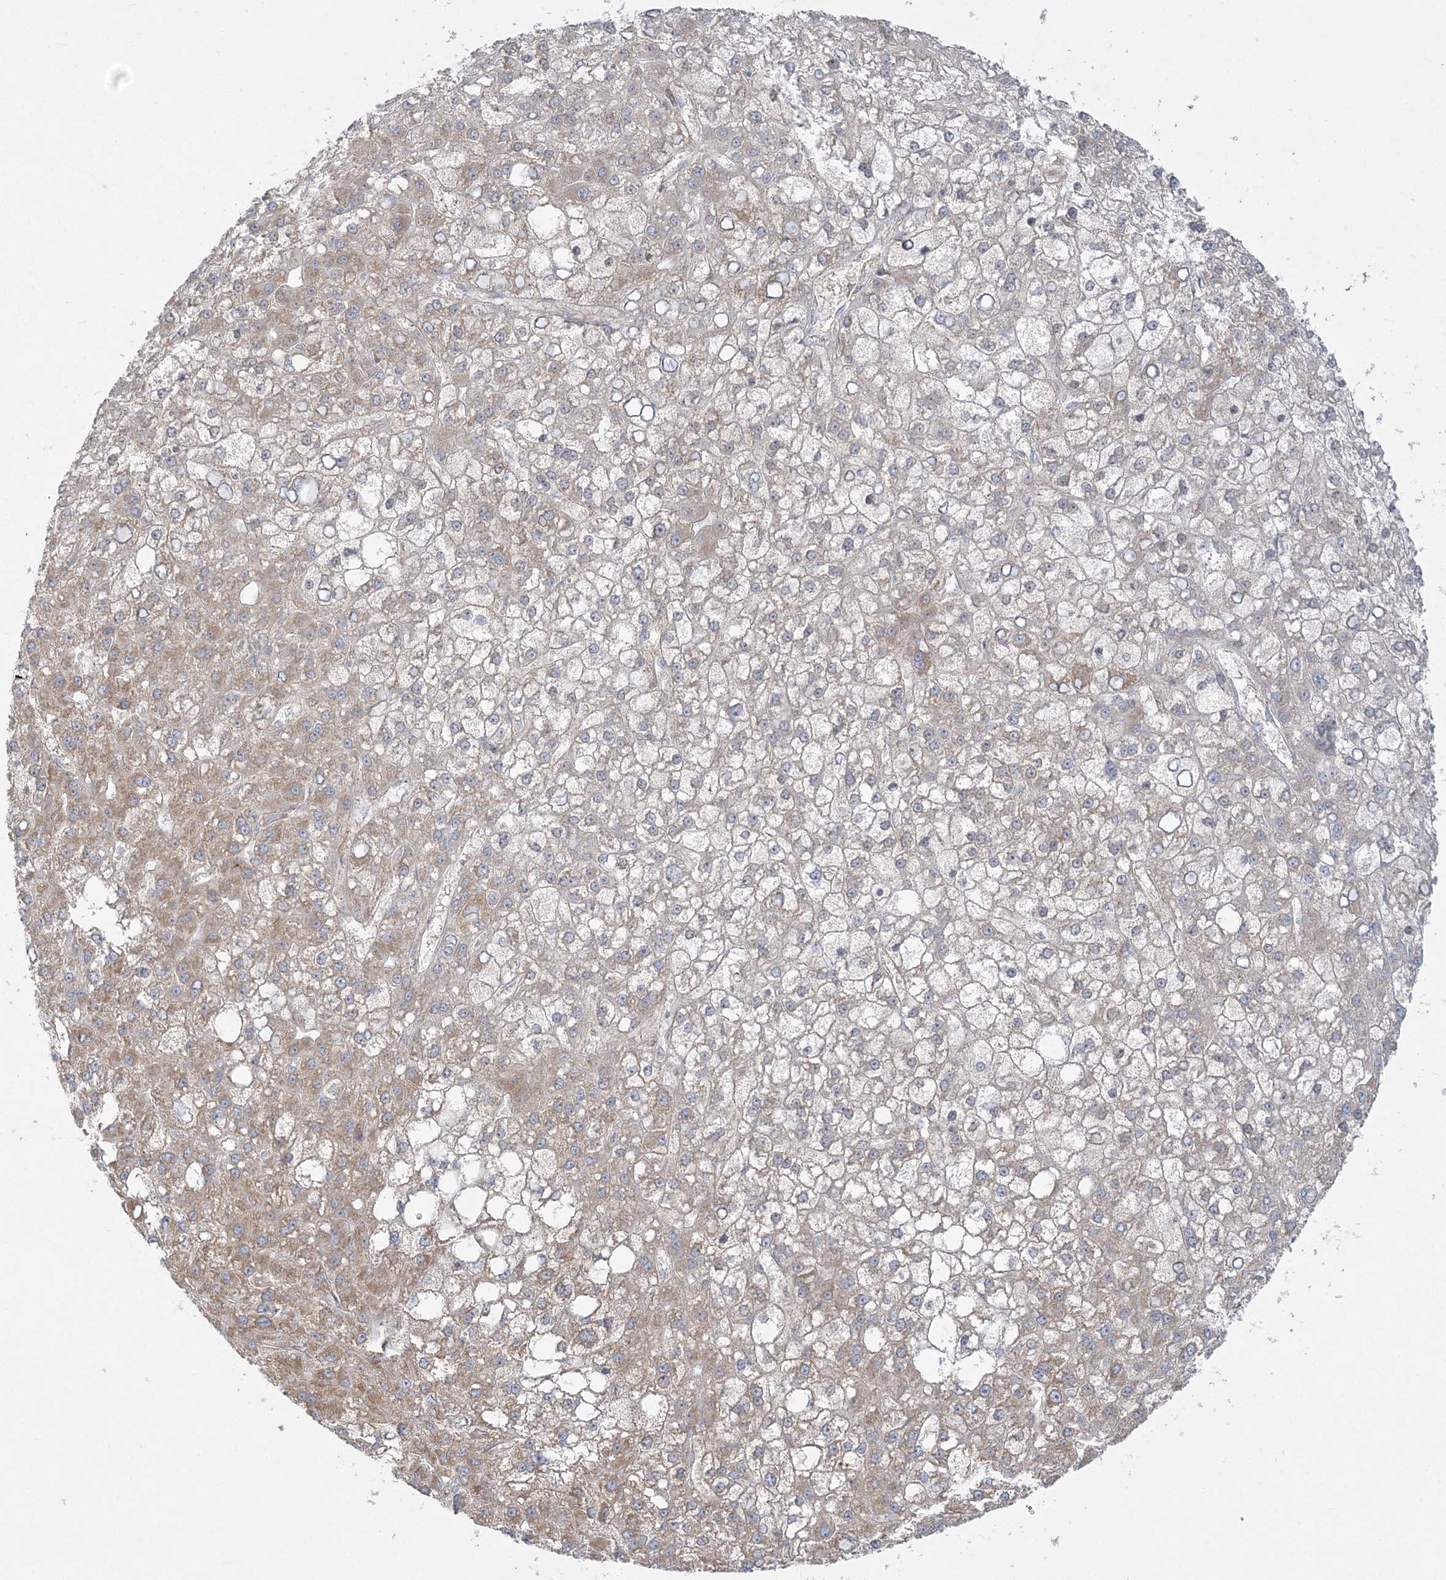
{"staining": {"intensity": "moderate", "quantity": "25%-75%", "location": "cytoplasmic/membranous"}, "tissue": "liver cancer", "cell_type": "Tumor cells", "image_type": "cancer", "snomed": [{"axis": "morphology", "description": "Carcinoma, Hepatocellular, NOS"}, {"axis": "topography", "description": "Liver"}], "caption": "High-power microscopy captured an IHC photomicrograph of liver cancer, revealing moderate cytoplasmic/membranous staining in approximately 25%-75% of tumor cells. (Brightfield microscopy of DAB IHC at high magnification).", "gene": "ZC3H6", "patient": {"sex": "male", "age": 67}}